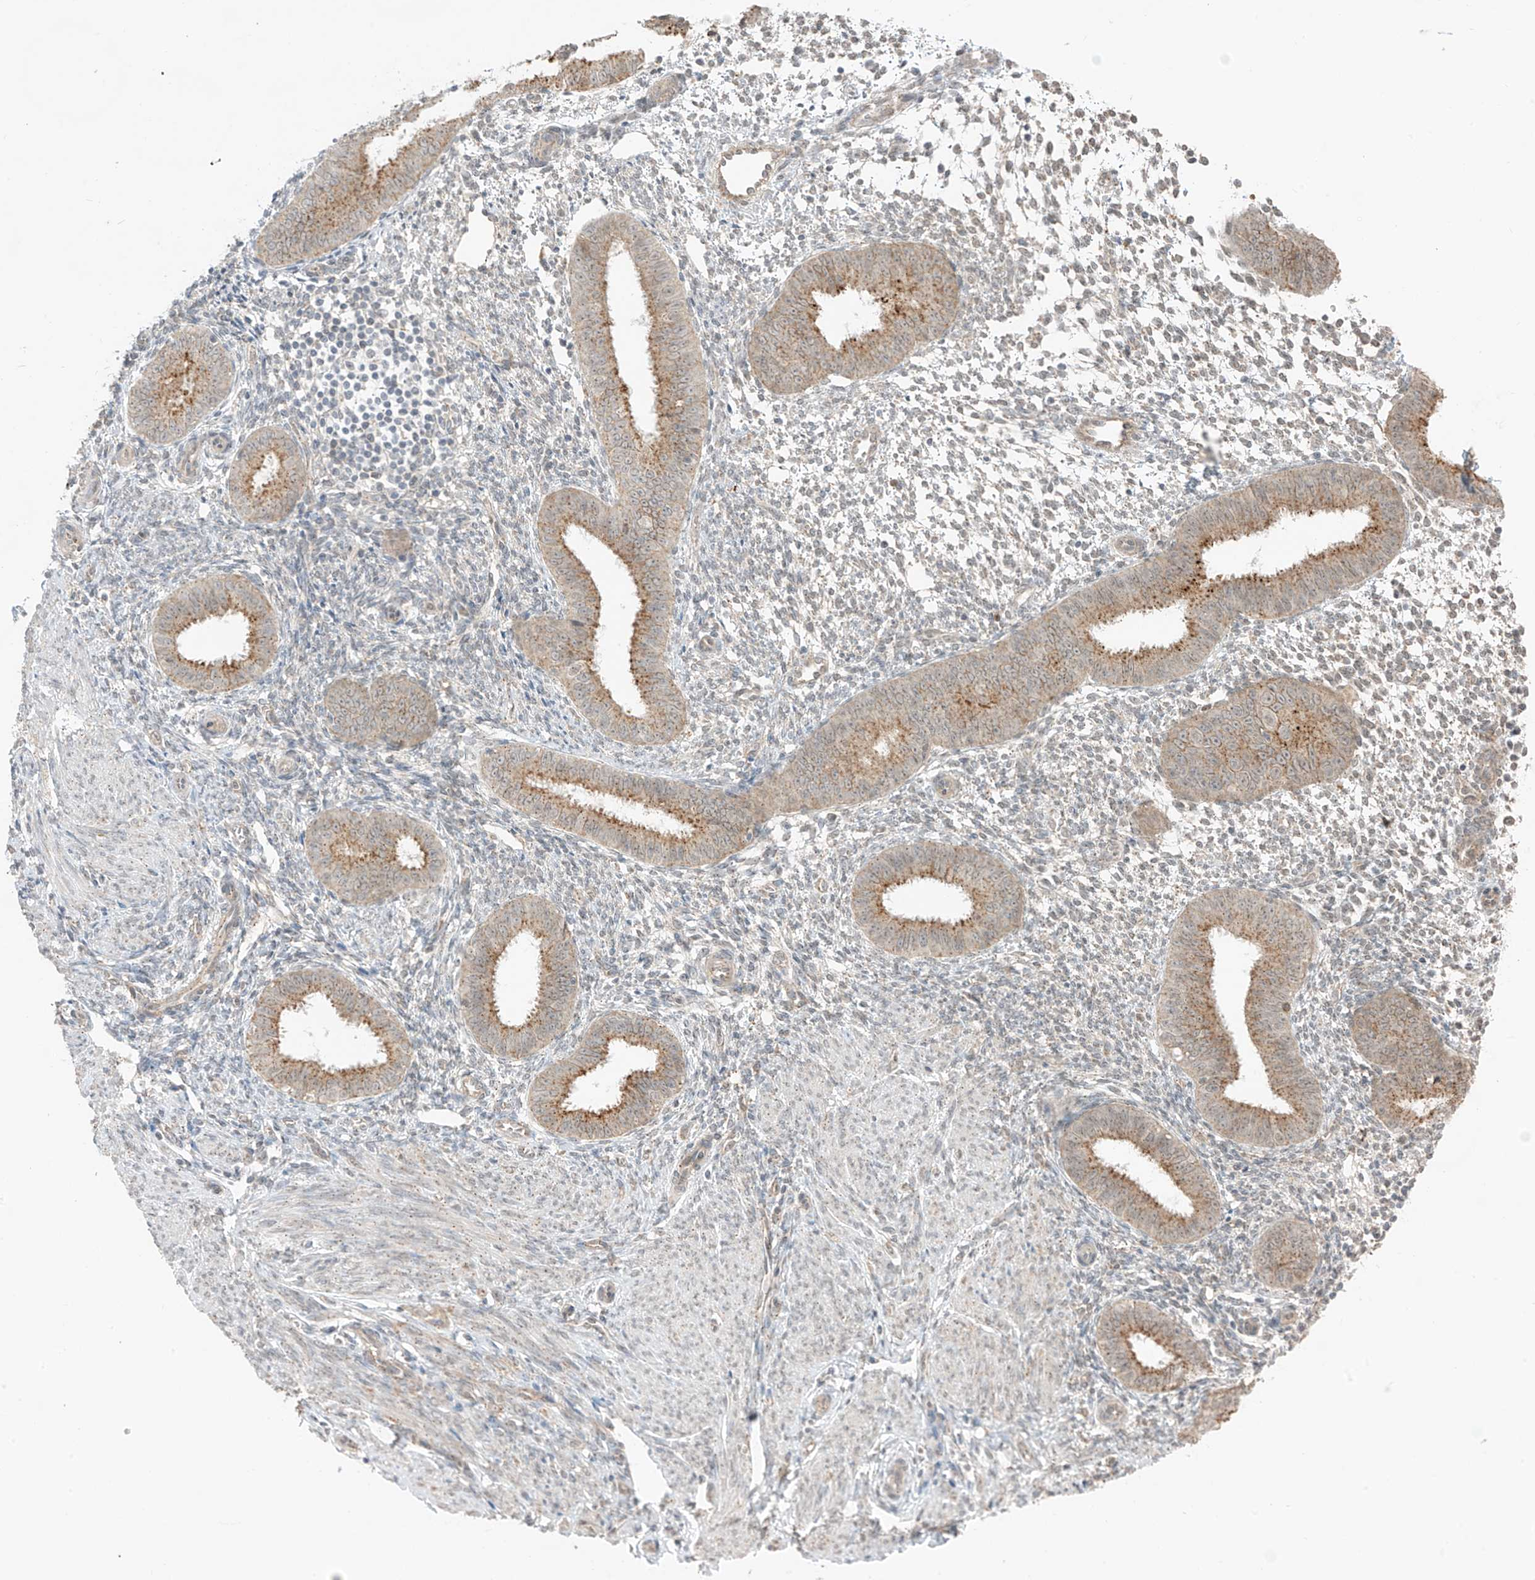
{"staining": {"intensity": "weak", "quantity": "<25%", "location": "cytoplasmic/membranous"}, "tissue": "endometrium", "cell_type": "Cells in endometrial stroma", "image_type": "normal", "snomed": [{"axis": "morphology", "description": "Normal tissue, NOS"}, {"axis": "topography", "description": "Uterus"}, {"axis": "topography", "description": "Endometrium"}], "caption": "High magnification brightfield microscopy of normal endometrium stained with DAB (3,3'-diaminobenzidine) (brown) and counterstained with hematoxylin (blue): cells in endometrial stroma show no significant expression. (DAB (3,3'-diaminobenzidine) IHC with hematoxylin counter stain).", "gene": "N4BP3", "patient": {"sex": "female", "age": 48}}